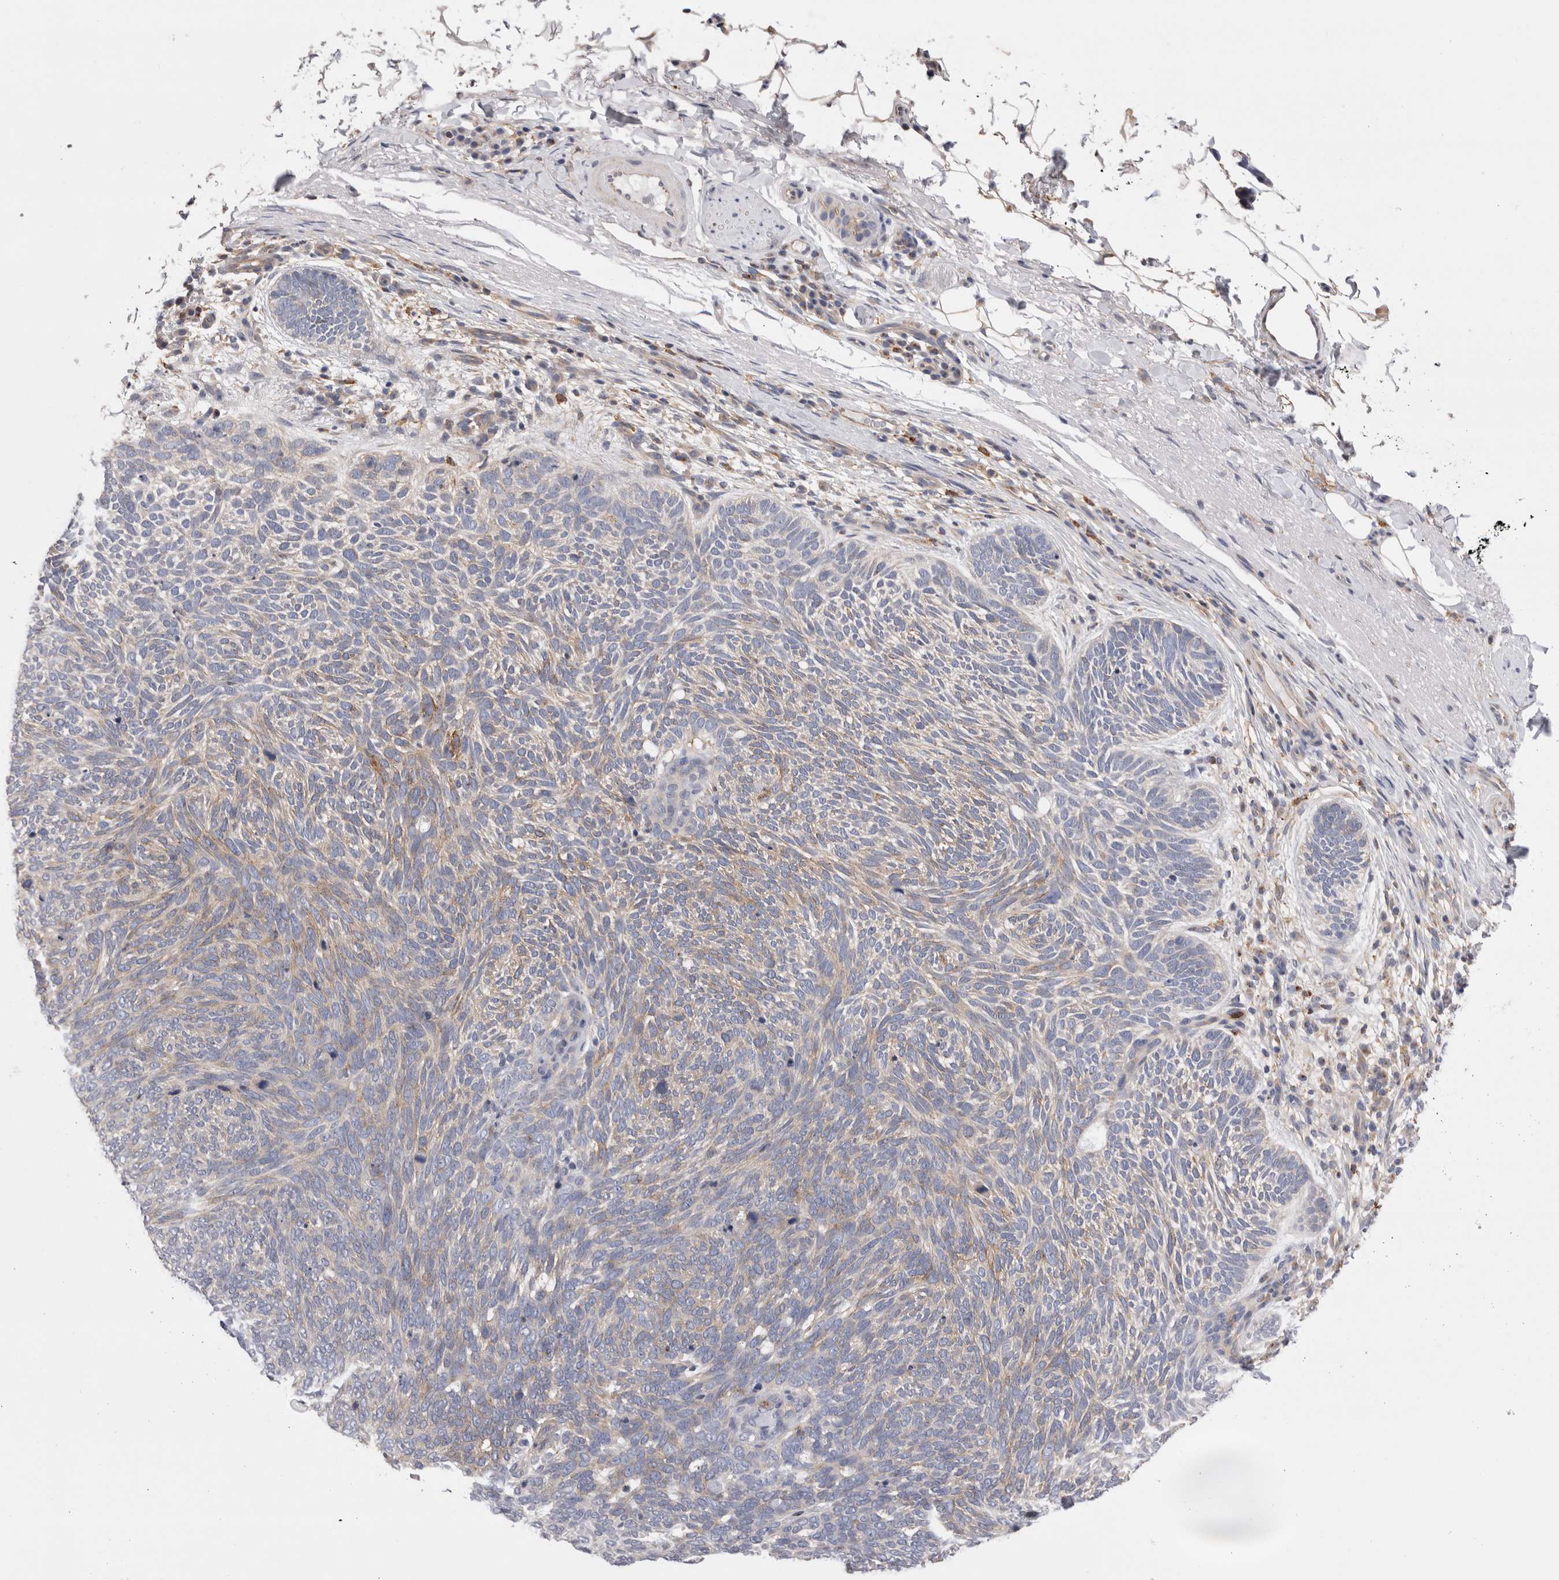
{"staining": {"intensity": "weak", "quantity": "<25%", "location": "cytoplasmic/membranous"}, "tissue": "skin cancer", "cell_type": "Tumor cells", "image_type": "cancer", "snomed": [{"axis": "morphology", "description": "Basal cell carcinoma"}, {"axis": "topography", "description": "Skin"}], "caption": "The IHC photomicrograph has no significant staining in tumor cells of skin cancer (basal cell carcinoma) tissue.", "gene": "RAB11FIP1", "patient": {"sex": "female", "age": 85}}